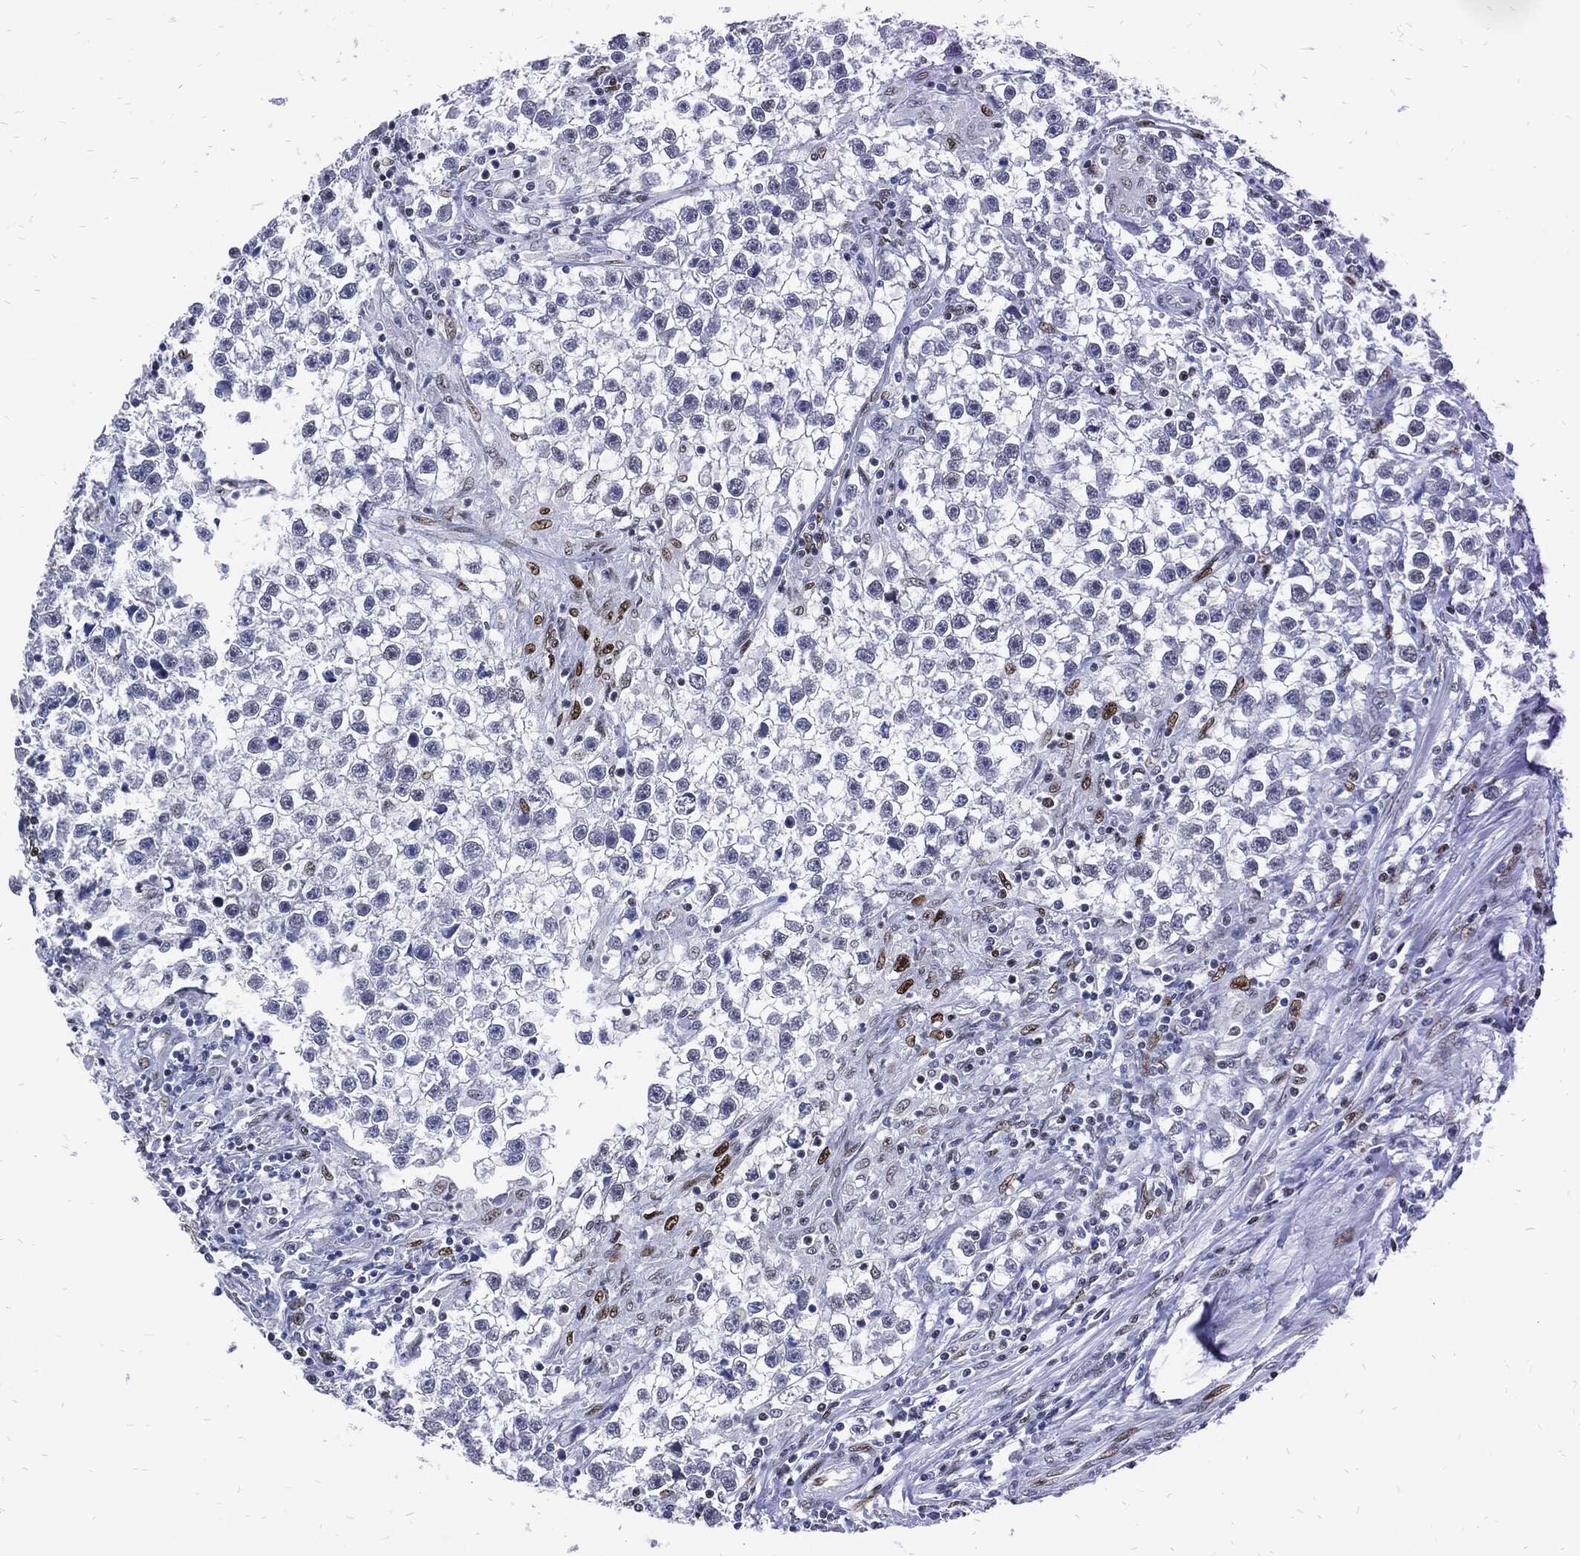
{"staining": {"intensity": "strong", "quantity": "<25%", "location": "nuclear"}, "tissue": "testis cancer", "cell_type": "Tumor cells", "image_type": "cancer", "snomed": [{"axis": "morphology", "description": "Seminoma, NOS"}, {"axis": "topography", "description": "Testis"}], "caption": "Immunohistochemical staining of testis cancer (seminoma) displays medium levels of strong nuclear protein staining in approximately <25% of tumor cells.", "gene": "JUN", "patient": {"sex": "male", "age": 59}}